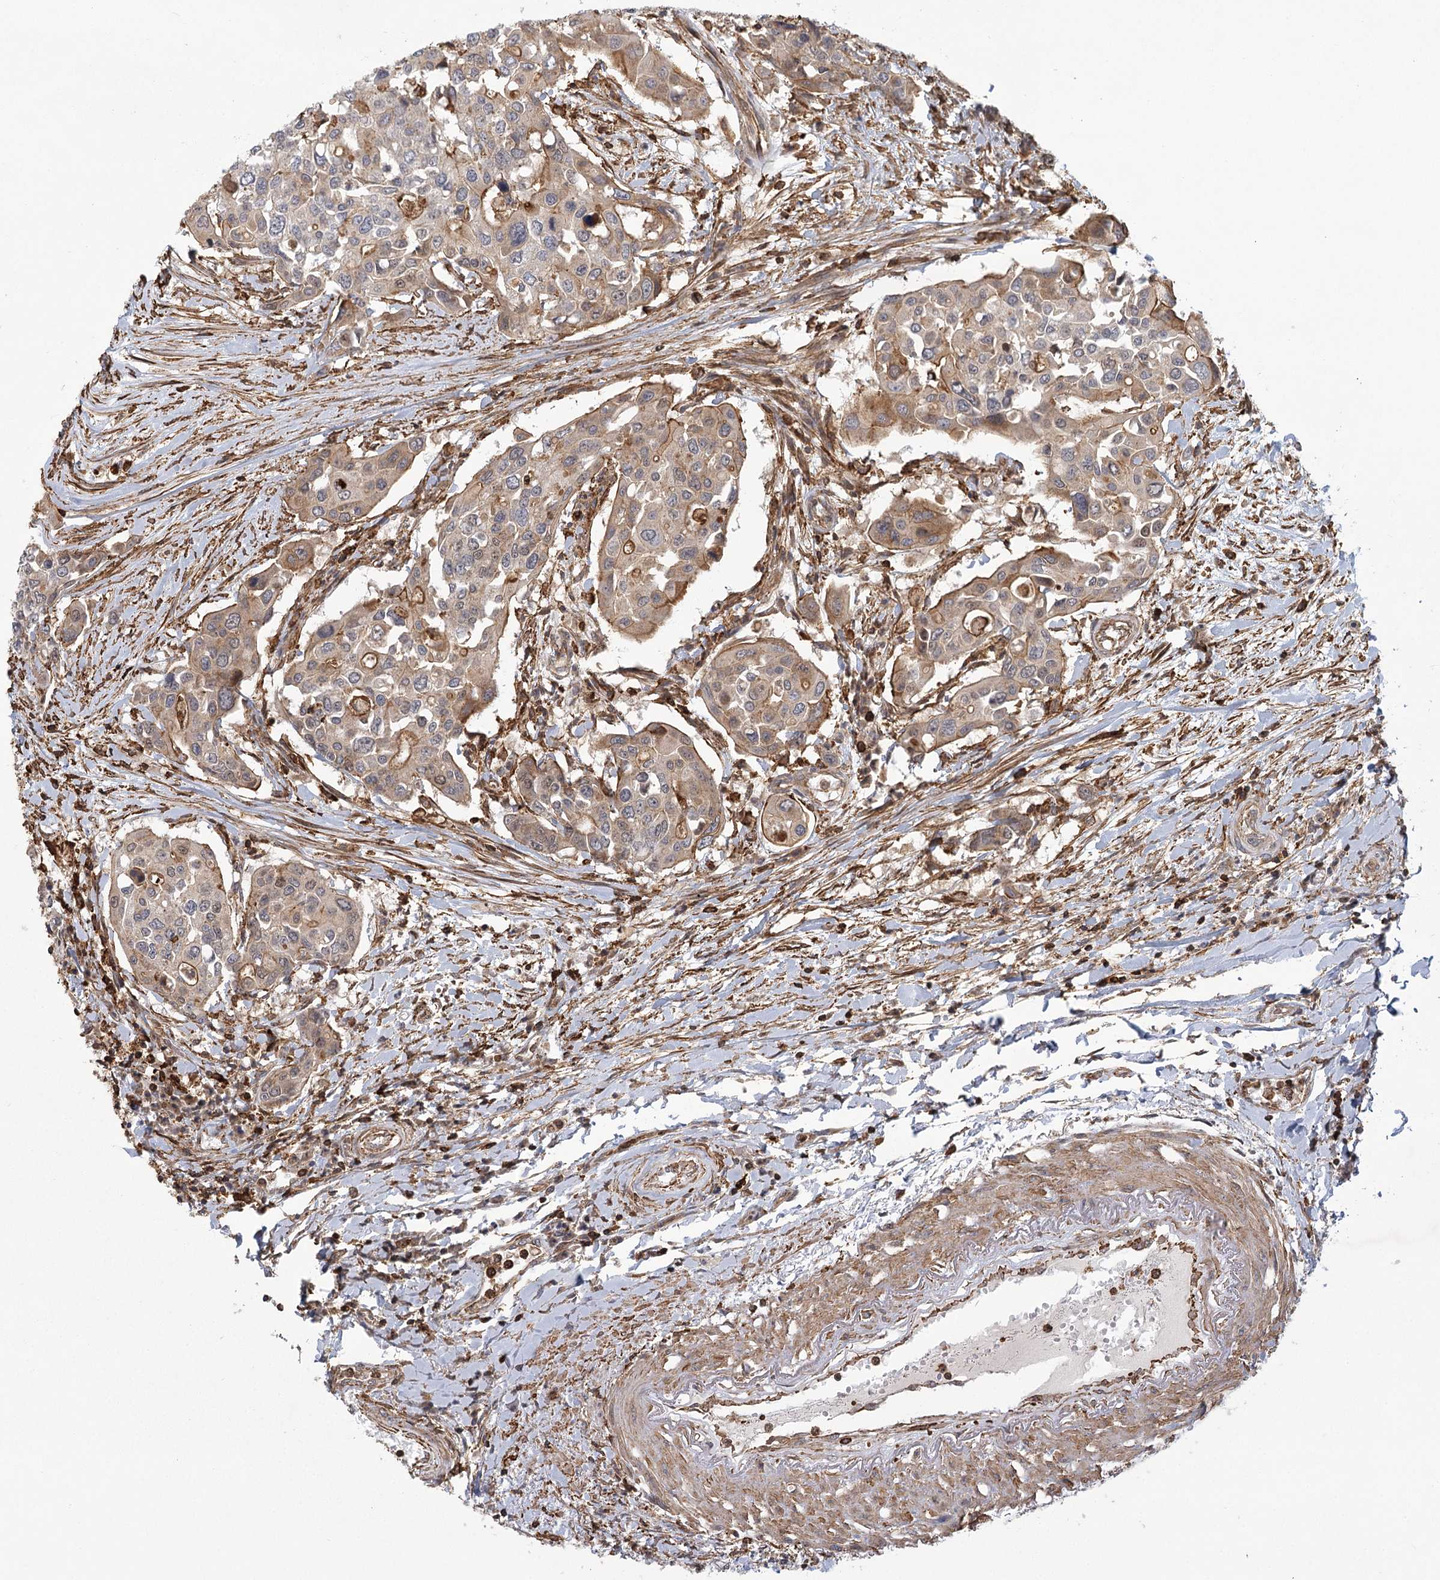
{"staining": {"intensity": "moderate", "quantity": "25%-75%", "location": "cytoplasmic/membranous"}, "tissue": "colorectal cancer", "cell_type": "Tumor cells", "image_type": "cancer", "snomed": [{"axis": "morphology", "description": "Adenocarcinoma, NOS"}, {"axis": "topography", "description": "Colon"}], "caption": "Immunohistochemical staining of human colorectal cancer displays medium levels of moderate cytoplasmic/membranous staining in about 25%-75% of tumor cells.", "gene": "MEPE", "patient": {"sex": "male", "age": 77}}